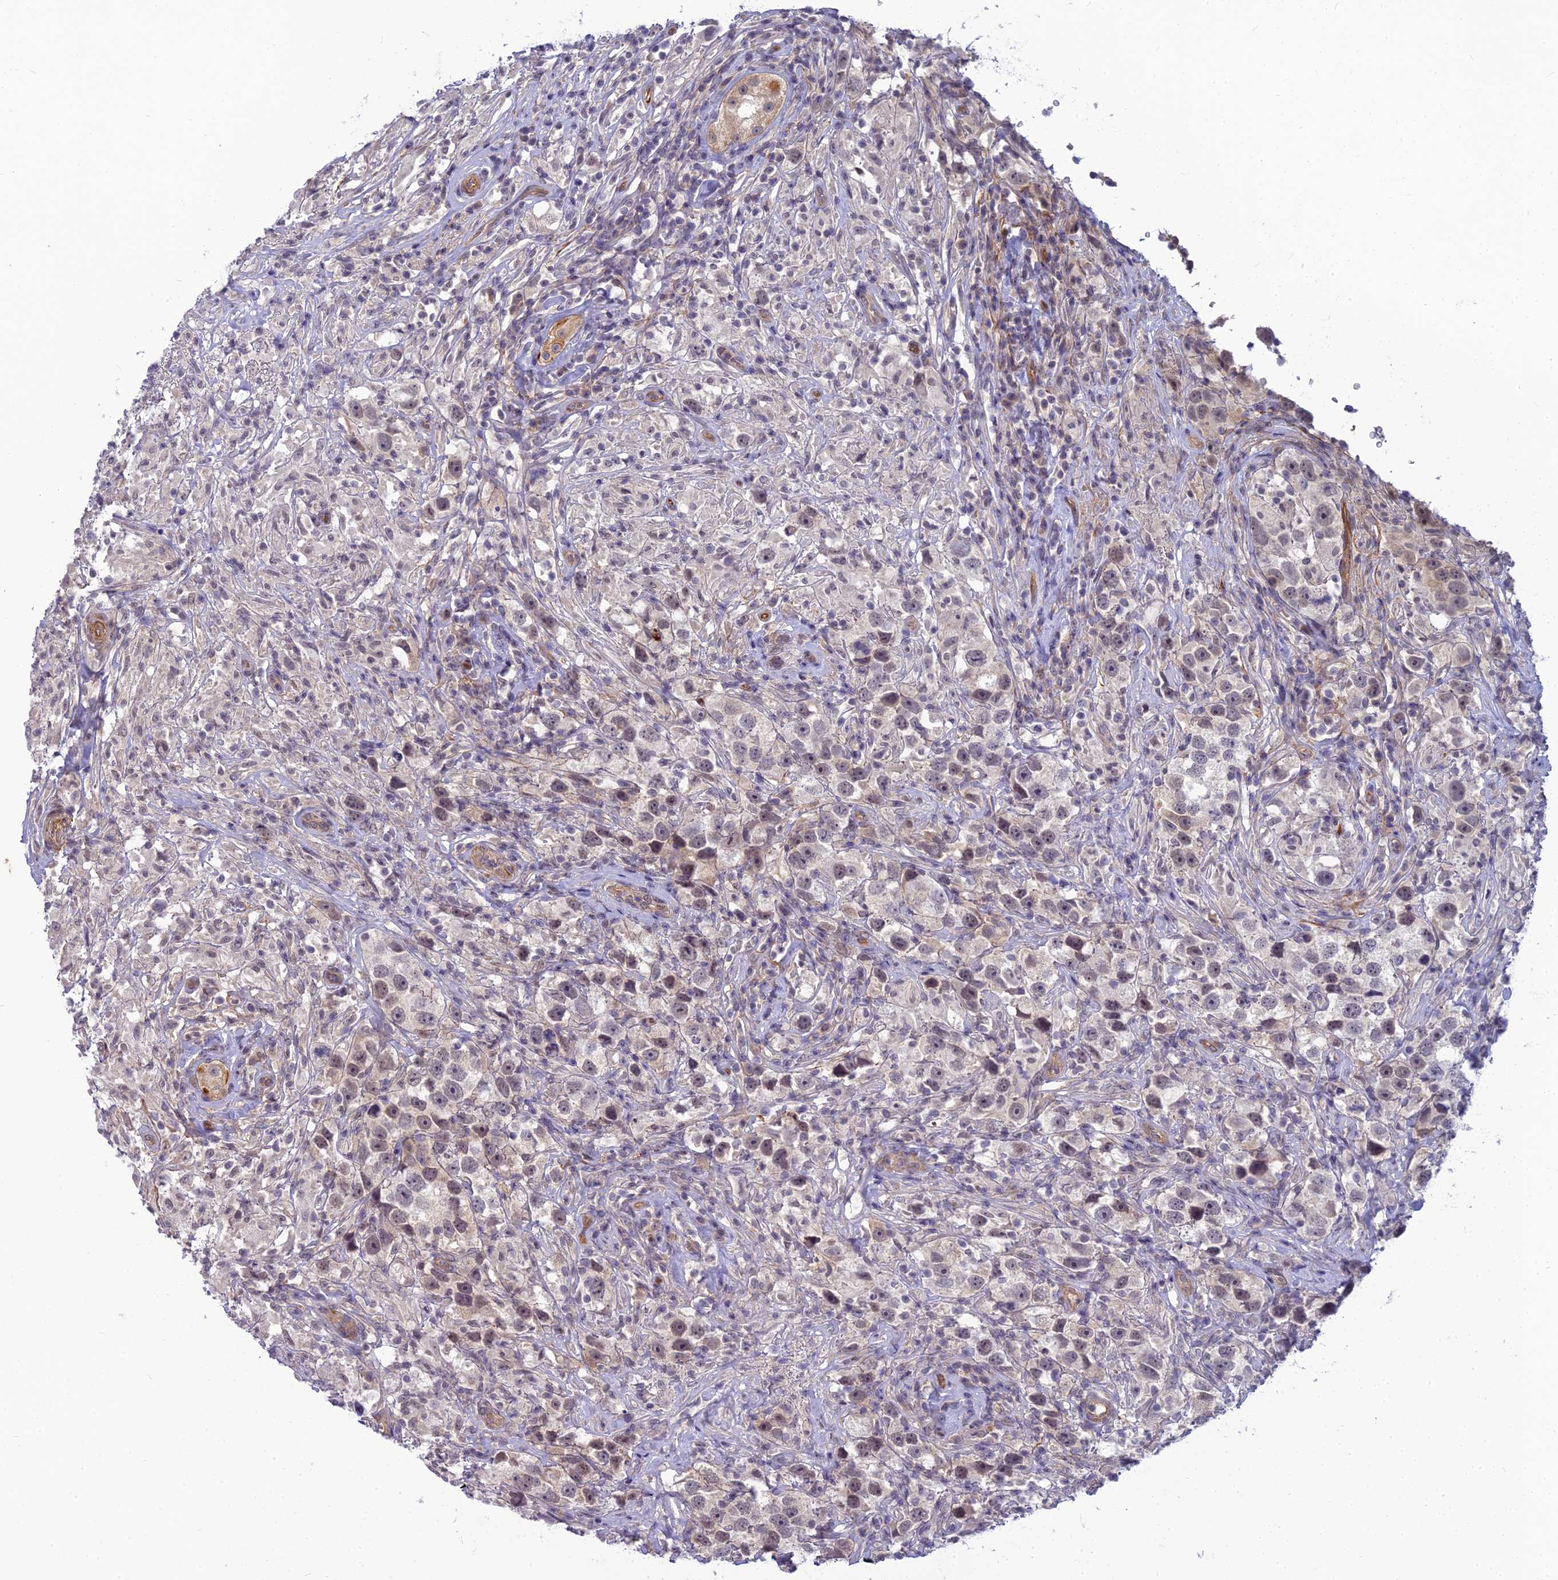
{"staining": {"intensity": "weak", "quantity": "25%-75%", "location": "nuclear"}, "tissue": "testis cancer", "cell_type": "Tumor cells", "image_type": "cancer", "snomed": [{"axis": "morphology", "description": "Seminoma, NOS"}, {"axis": "topography", "description": "Testis"}], "caption": "Immunohistochemical staining of human testis seminoma shows weak nuclear protein expression in about 25%-75% of tumor cells. (Stains: DAB in brown, nuclei in blue, Microscopy: brightfield microscopy at high magnification).", "gene": "RGL3", "patient": {"sex": "male", "age": 49}}